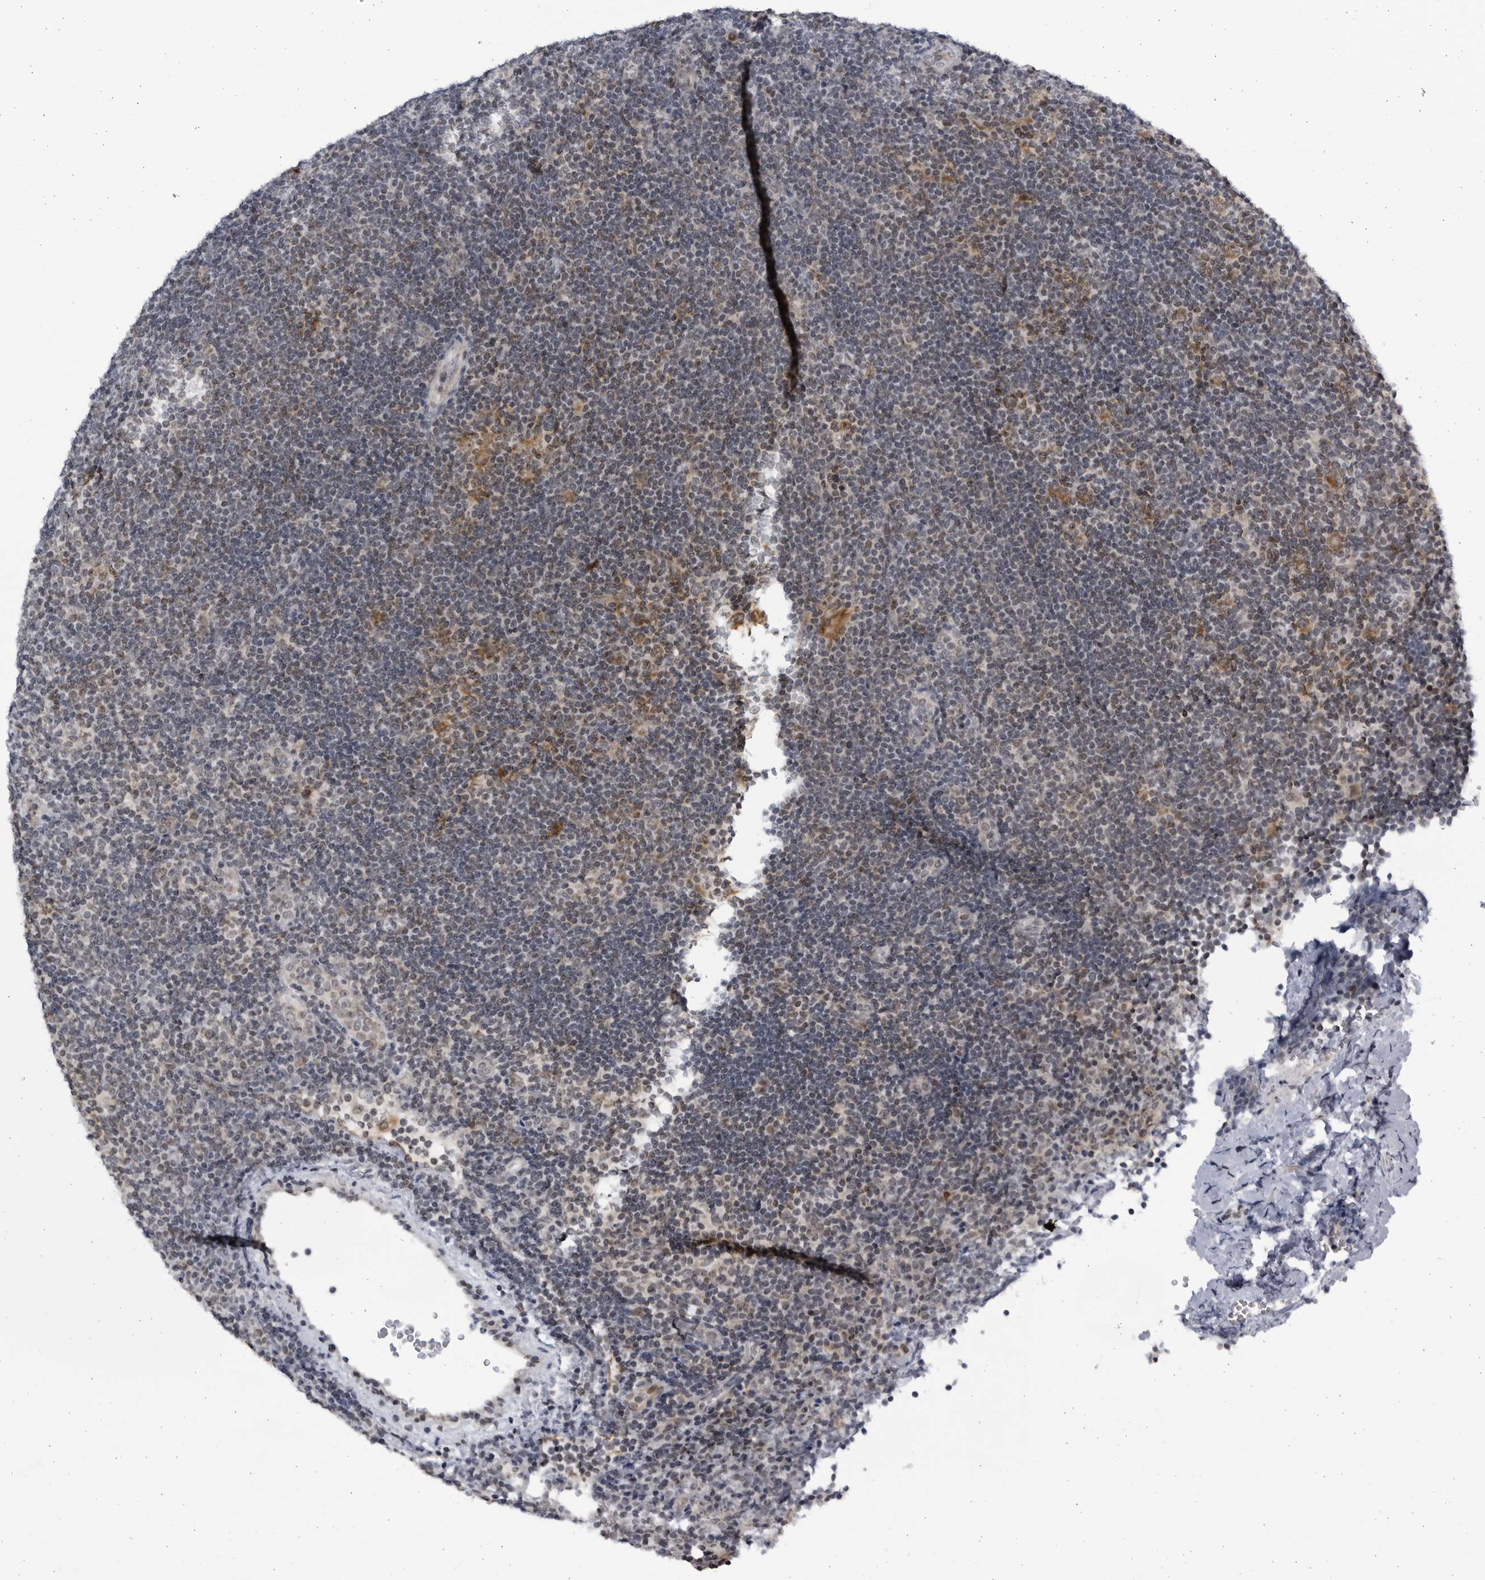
{"staining": {"intensity": "weak", "quantity": ">75%", "location": "cytoplasmic/membranous"}, "tissue": "lymphoma", "cell_type": "Tumor cells", "image_type": "cancer", "snomed": [{"axis": "morphology", "description": "Hodgkin's disease, NOS"}, {"axis": "topography", "description": "Lymph node"}], "caption": "Tumor cells demonstrate weak cytoplasmic/membranous positivity in approximately >75% of cells in Hodgkin's disease.", "gene": "SLC25A22", "patient": {"sex": "female", "age": 57}}